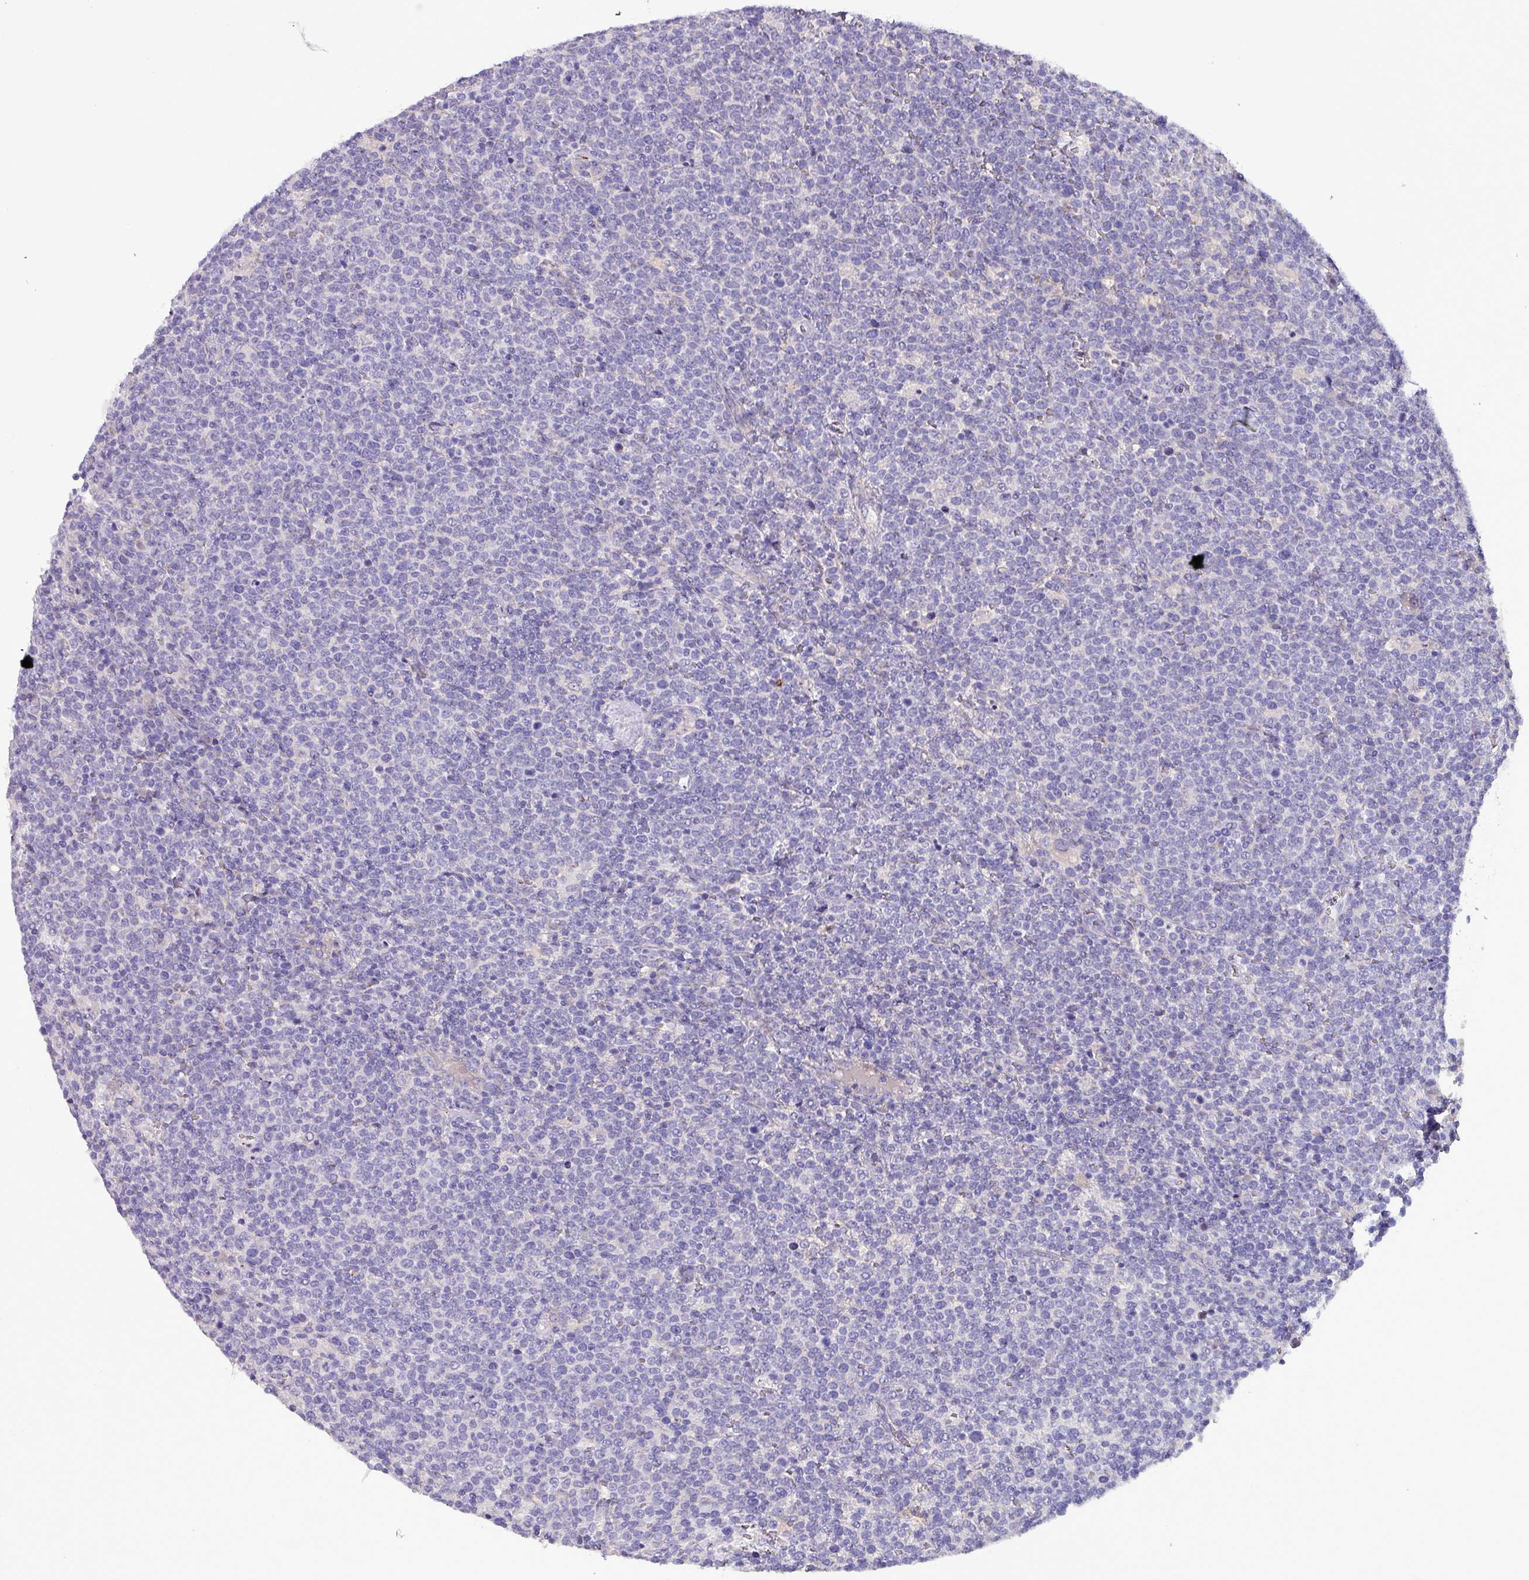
{"staining": {"intensity": "negative", "quantity": "none", "location": "none"}, "tissue": "lymphoma", "cell_type": "Tumor cells", "image_type": "cancer", "snomed": [{"axis": "morphology", "description": "Malignant lymphoma, non-Hodgkin's type, High grade"}, {"axis": "topography", "description": "Lymph node"}], "caption": "Immunohistochemistry histopathology image of lymphoma stained for a protein (brown), which shows no staining in tumor cells.", "gene": "HSD3B7", "patient": {"sex": "male", "age": 61}}